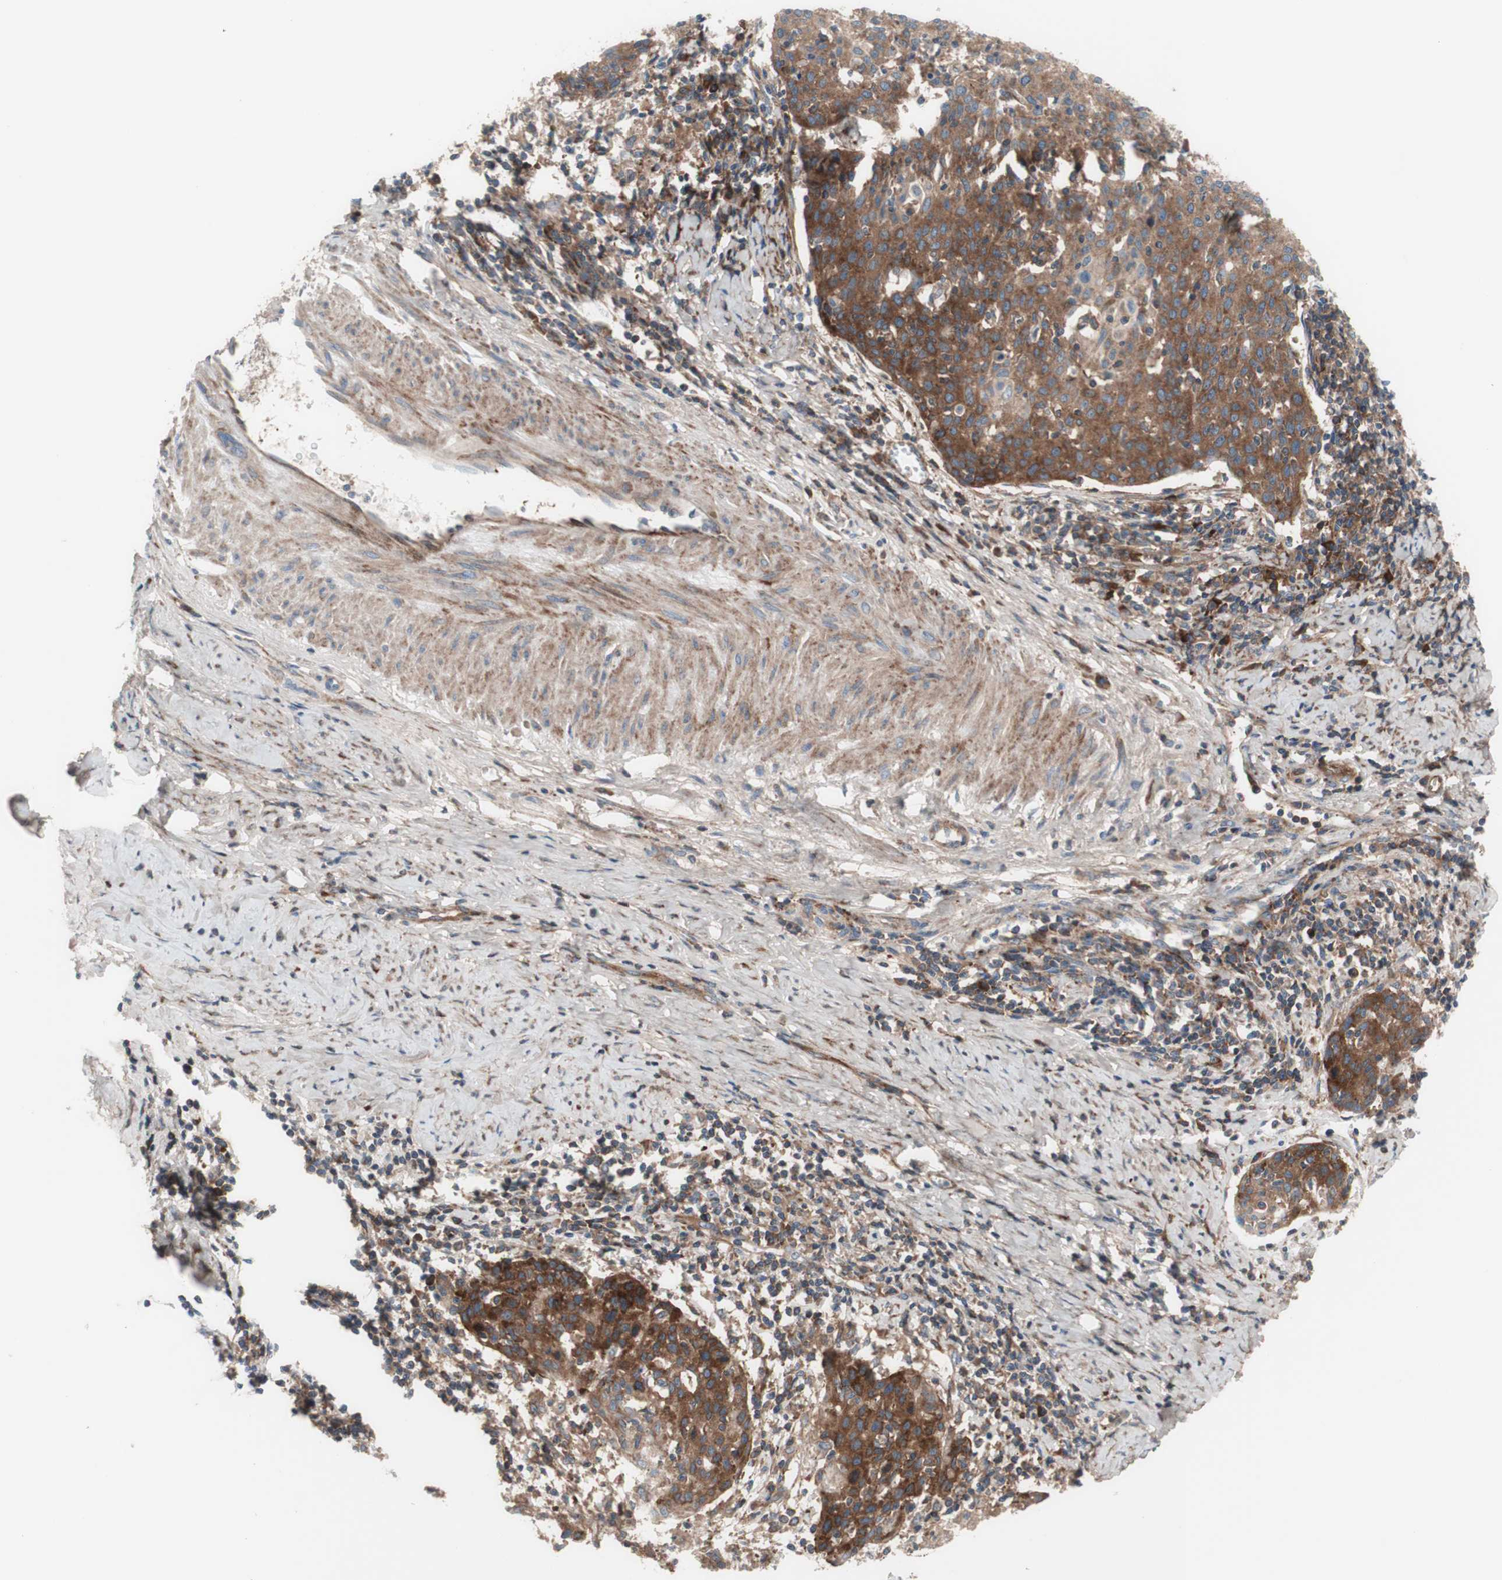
{"staining": {"intensity": "moderate", "quantity": ">75%", "location": "cytoplasmic/membranous"}, "tissue": "cervical cancer", "cell_type": "Tumor cells", "image_type": "cancer", "snomed": [{"axis": "morphology", "description": "Squamous cell carcinoma, NOS"}, {"axis": "topography", "description": "Cervix"}], "caption": "Cervical cancer (squamous cell carcinoma) stained with a protein marker reveals moderate staining in tumor cells.", "gene": "CCN4", "patient": {"sex": "female", "age": 38}}